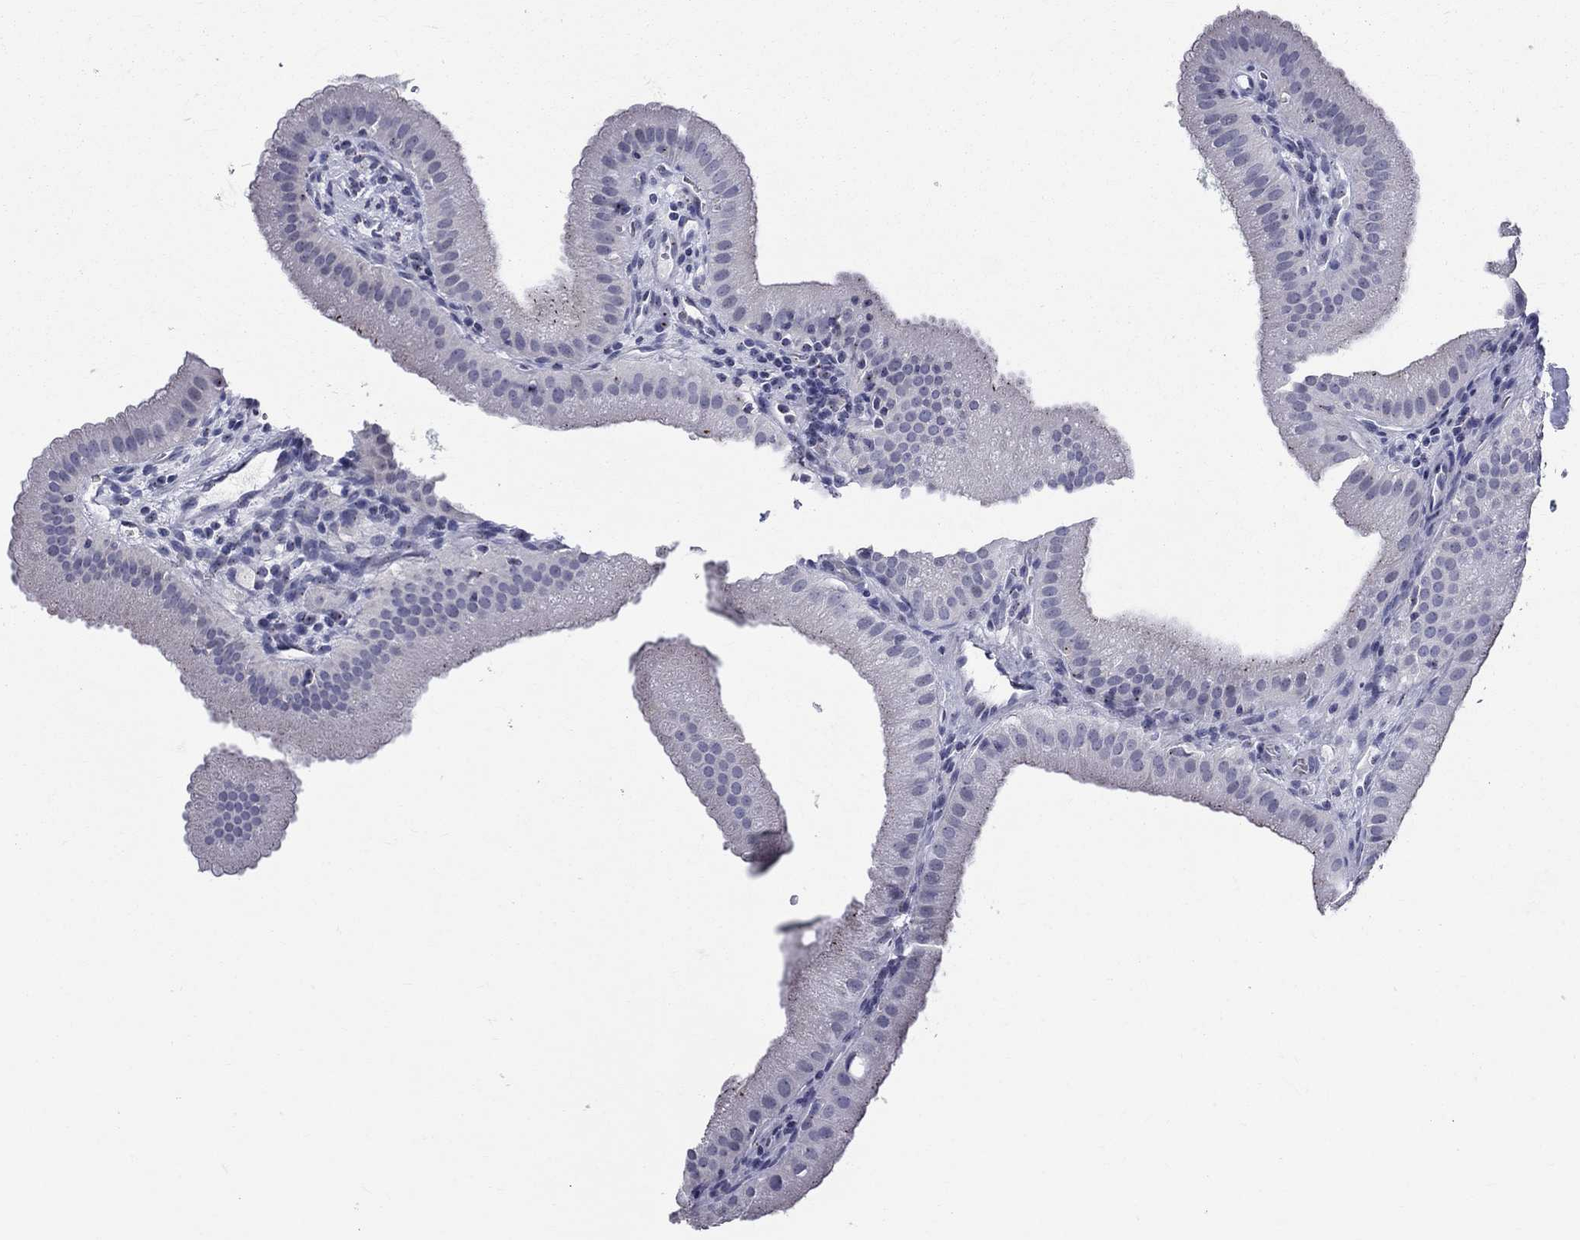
{"staining": {"intensity": "negative", "quantity": "none", "location": "none"}, "tissue": "gallbladder", "cell_type": "Glandular cells", "image_type": "normal", "snomed": [{"axis": "morphology", "description": "Normal tissue, NOS"}, {"axis": "topography", "description": "Gallbladder"}], "caption": "The immunohistochemistry histopathology image has no significant positivity in glandular cells of gallbladder. Brightfield microscopy of immunohistochemistry (IHC) stained with DAB (3,3'-diaminobenzidine) (brown) and hematoxylin (blue), captured at high magnification.", "gene": "CEP43", "patient": {"sex": "male", "age": 67}}